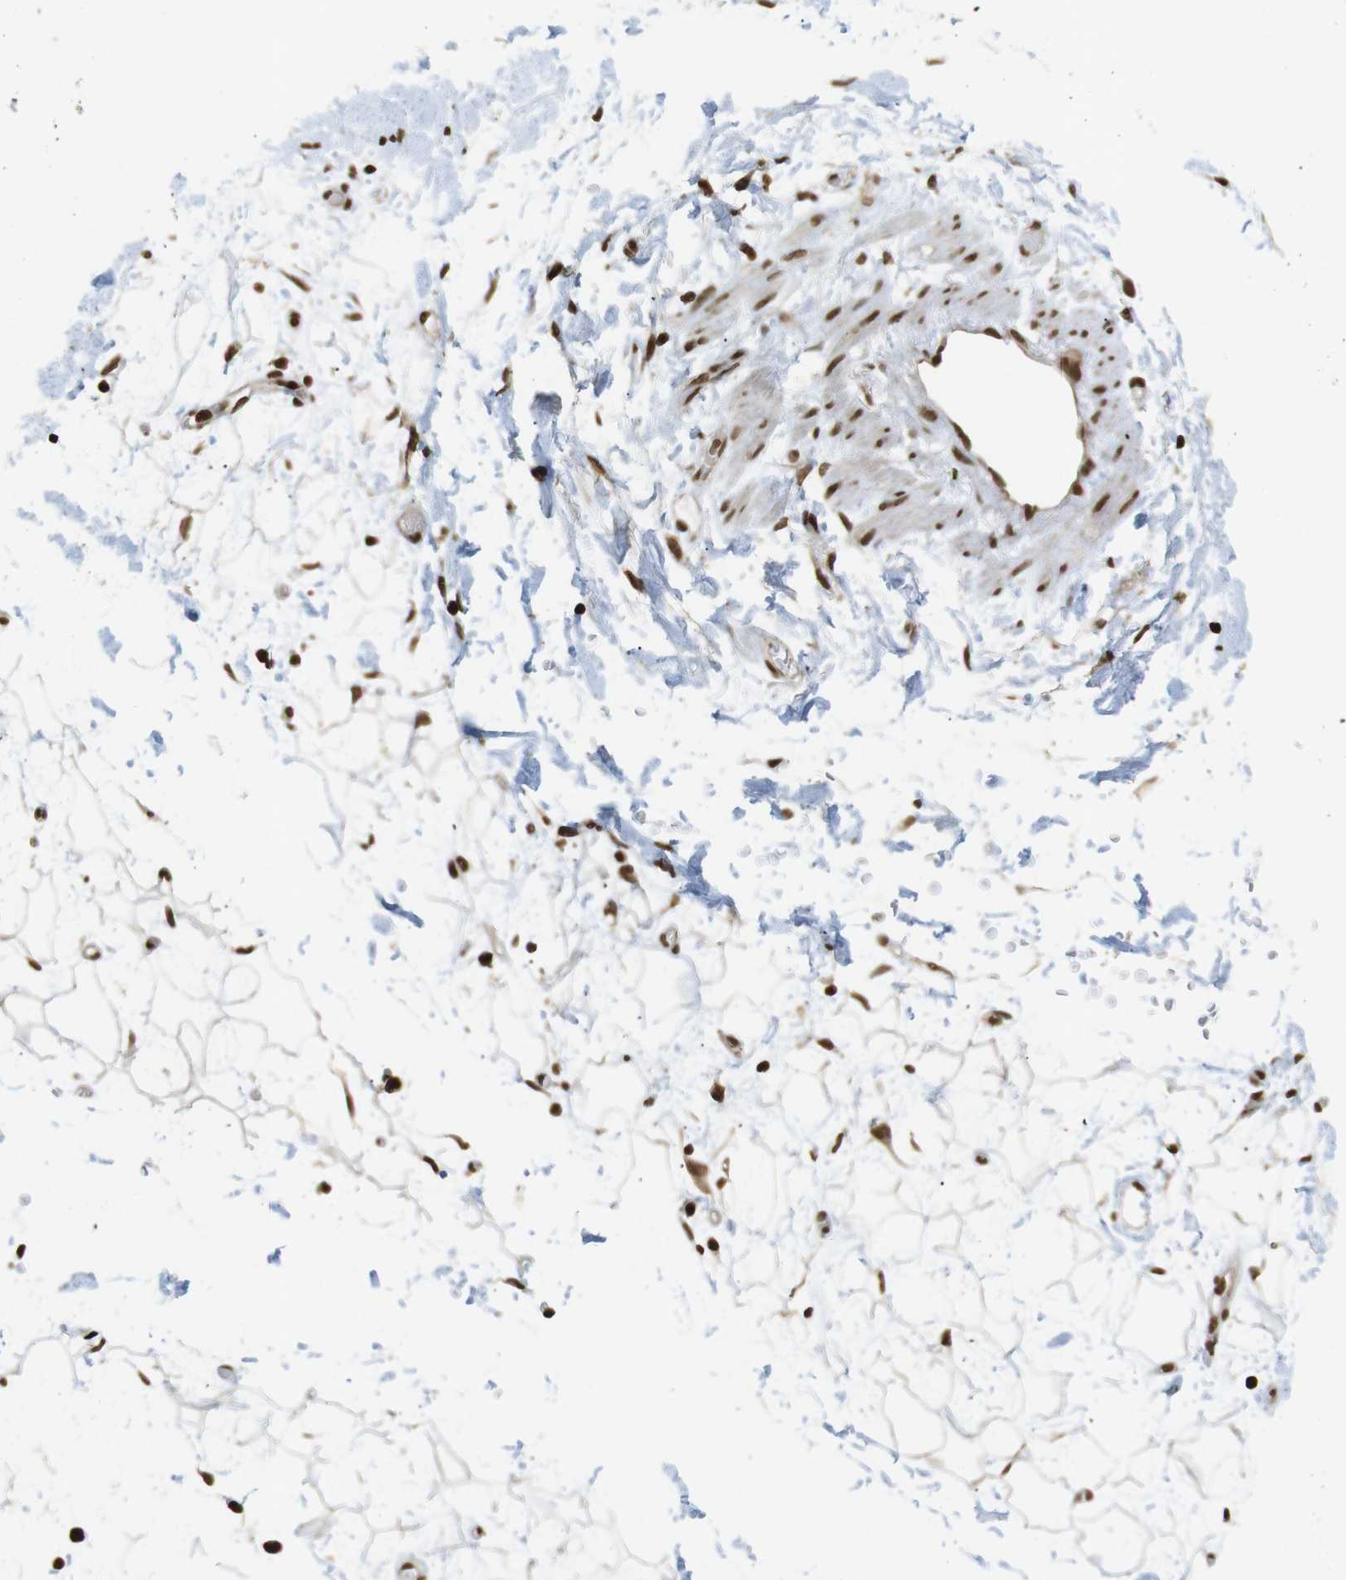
{"staining": {"intensity": "strong", "quantity": ">75%", "location": "nuclear"}, "tissue": "adipose tissue", "cell_type": "Adipocytes", "image_type": "normal", "snomed": [{"axis": "morphology", "description": "Normal tissue, NOS"}, {"axis": "topography", "description": "Soft tissue"}], "caption": "Protein expression analysis of unremarkable human adipose tissue reveals strong nuclear expression in about >75% of adipocytes.", "gene": "RUVBL2", "patient": {"sex": "male", "age": 72}}